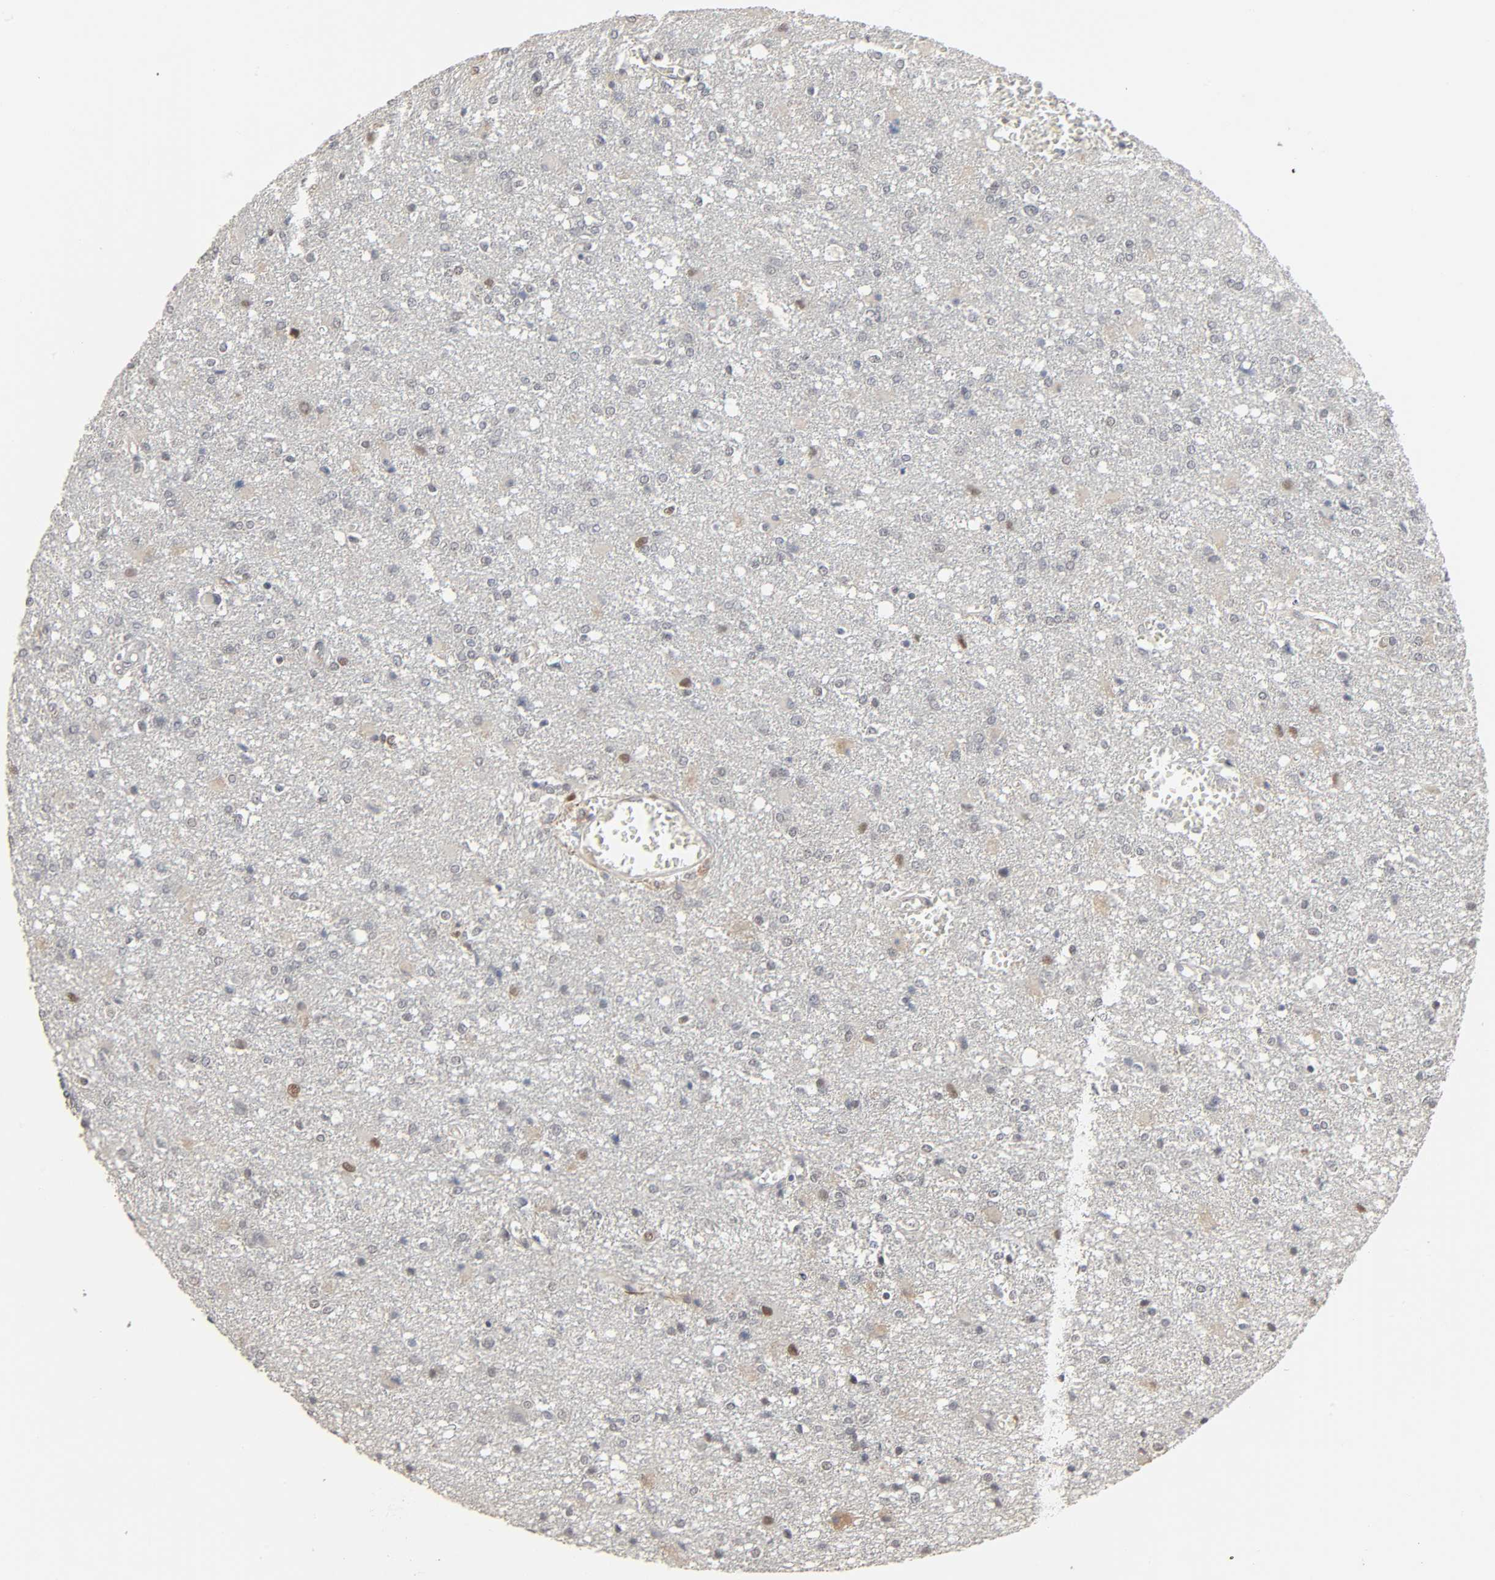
{"staining": {"intensity": "weak", "quantity": "25%-75%", "location": "nuclear"}, "tissue": "glioma", "cell_type": "Tumor cells", "image_type": "cancer", "snomed": [{"axis": "morphology", "description": "Glioma, malignant, High grade"}, {"axis": "topography", "description": "Cerebral cortex"}], "caption": "A low amount of weak nuclear staining is present in about 25%-75% of tumor cells in glioma tissue.", "gene": "ZNF222", "patient": {"sex": "male", "age": 76}}